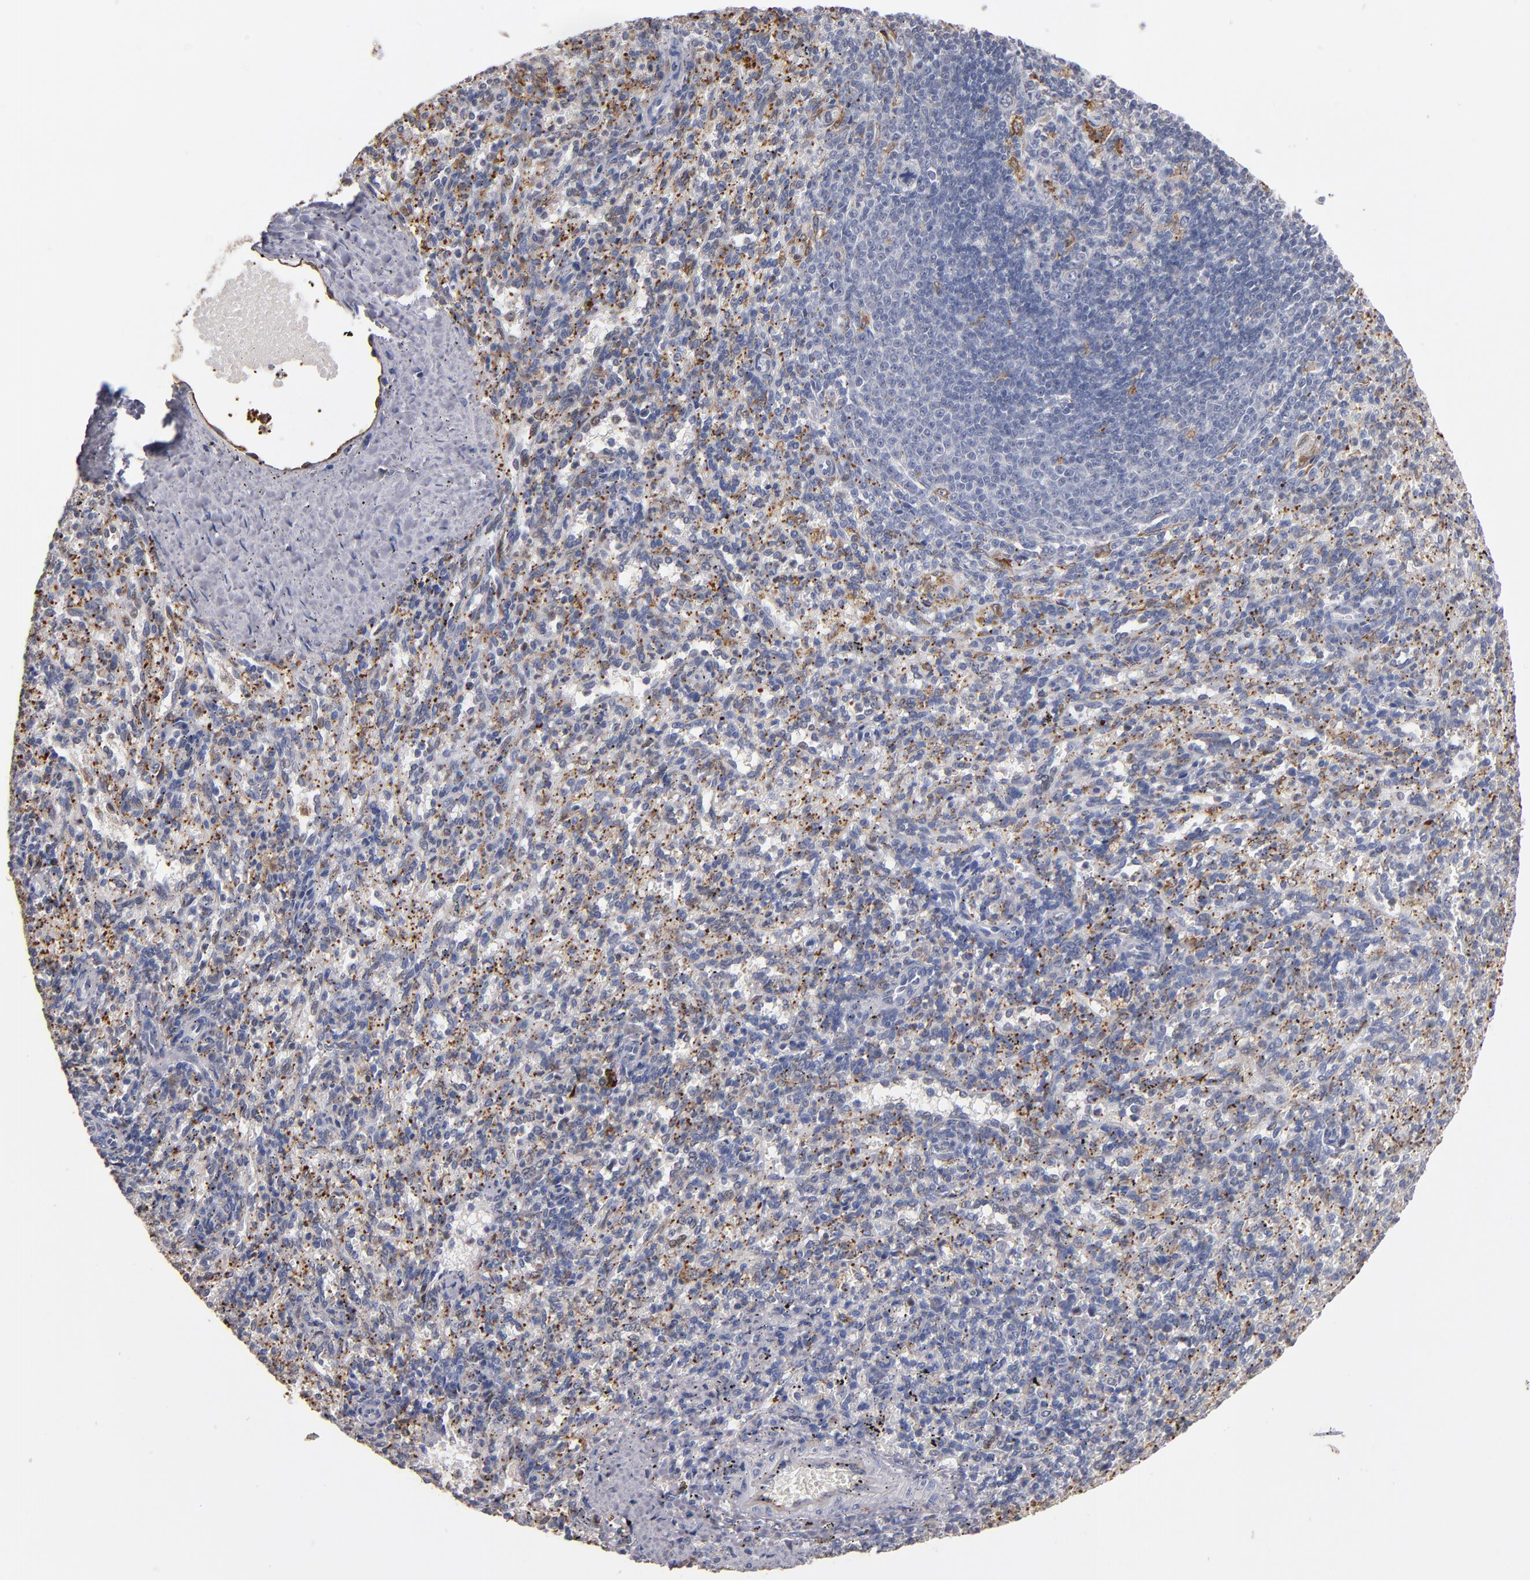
{"staining": {"intensity": "moderate", "quantity": "25%-75%", "location": "cytoplasmic/membranous"}, "tissue": "spleen", "cell_type": "Cells in red pulp", "image_type": "normal", "snomed": [{"axis": "morphology", "description": "Normal tissue, NOS"}, {"axis": "topography", "description": "Spleen"}], "caption": "The image demonstrates a brown stain indicating the presence of a protein in the cytoplasmic/membranous of cells in red pulp in spleen.", "gene": "SELP", "patient": {"sex": "female", "age": 10}}